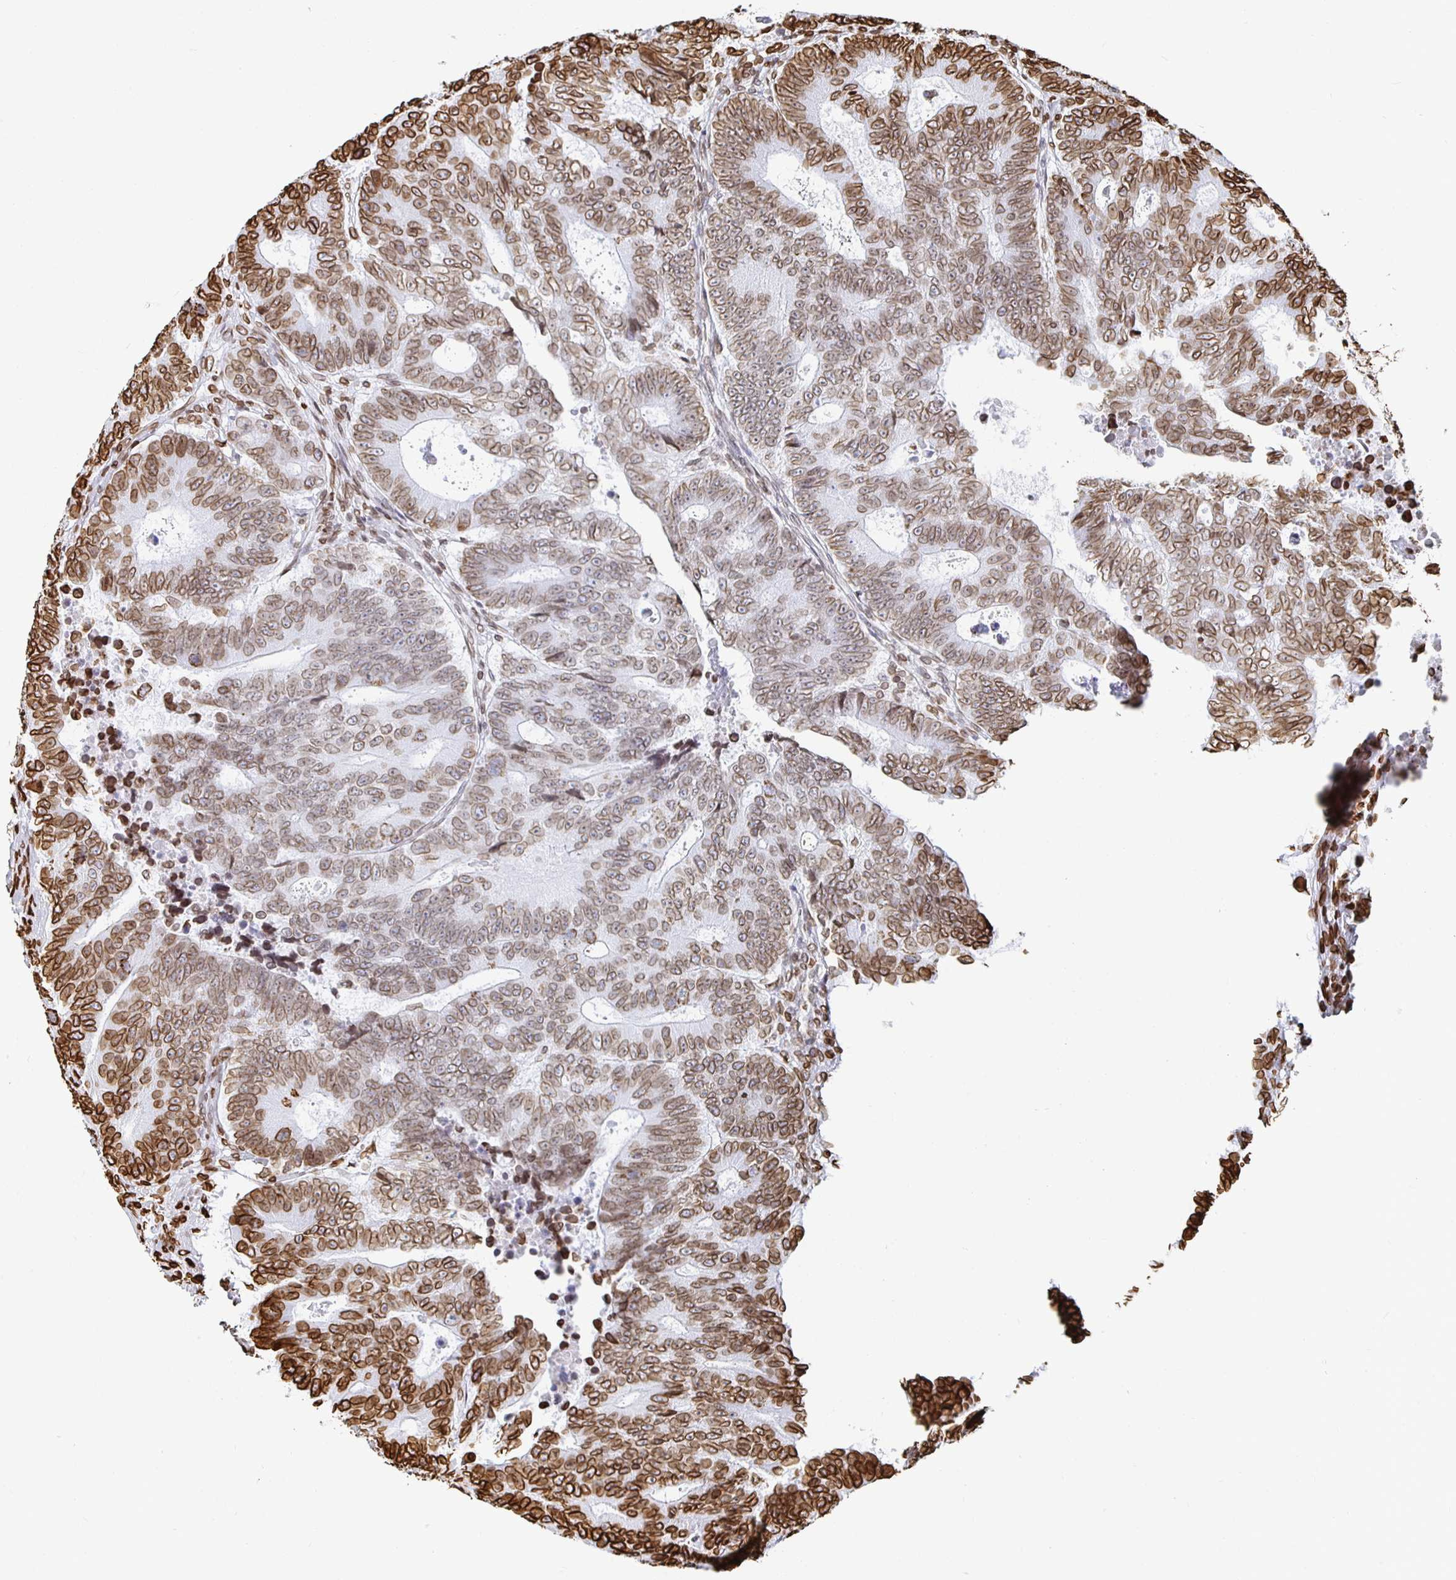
{"staining": {"intensity": "moderate", "quantity": "25%-75%", "location": "cytoplasmic/membranous,nuclear"}, "tissue": "colorectal cancer", "cell_type": "Tumor cells", "image_type": "cancer", "snomed": [{"axis": "morphology", "description": "Adenocarcinoma, NOS"}, {"axis": "topography", "description": "Colon"}], "caption": "Human colorectal cancer (adenocarcinoma) stained for a protein (brown) exhibits moderate cytoplasmic/membranous and nuclear positive positivity in approximately 25%-75% of tumor cells.", "gene": "LMNB1", "patient": {"sex": "female", "age": 48}}